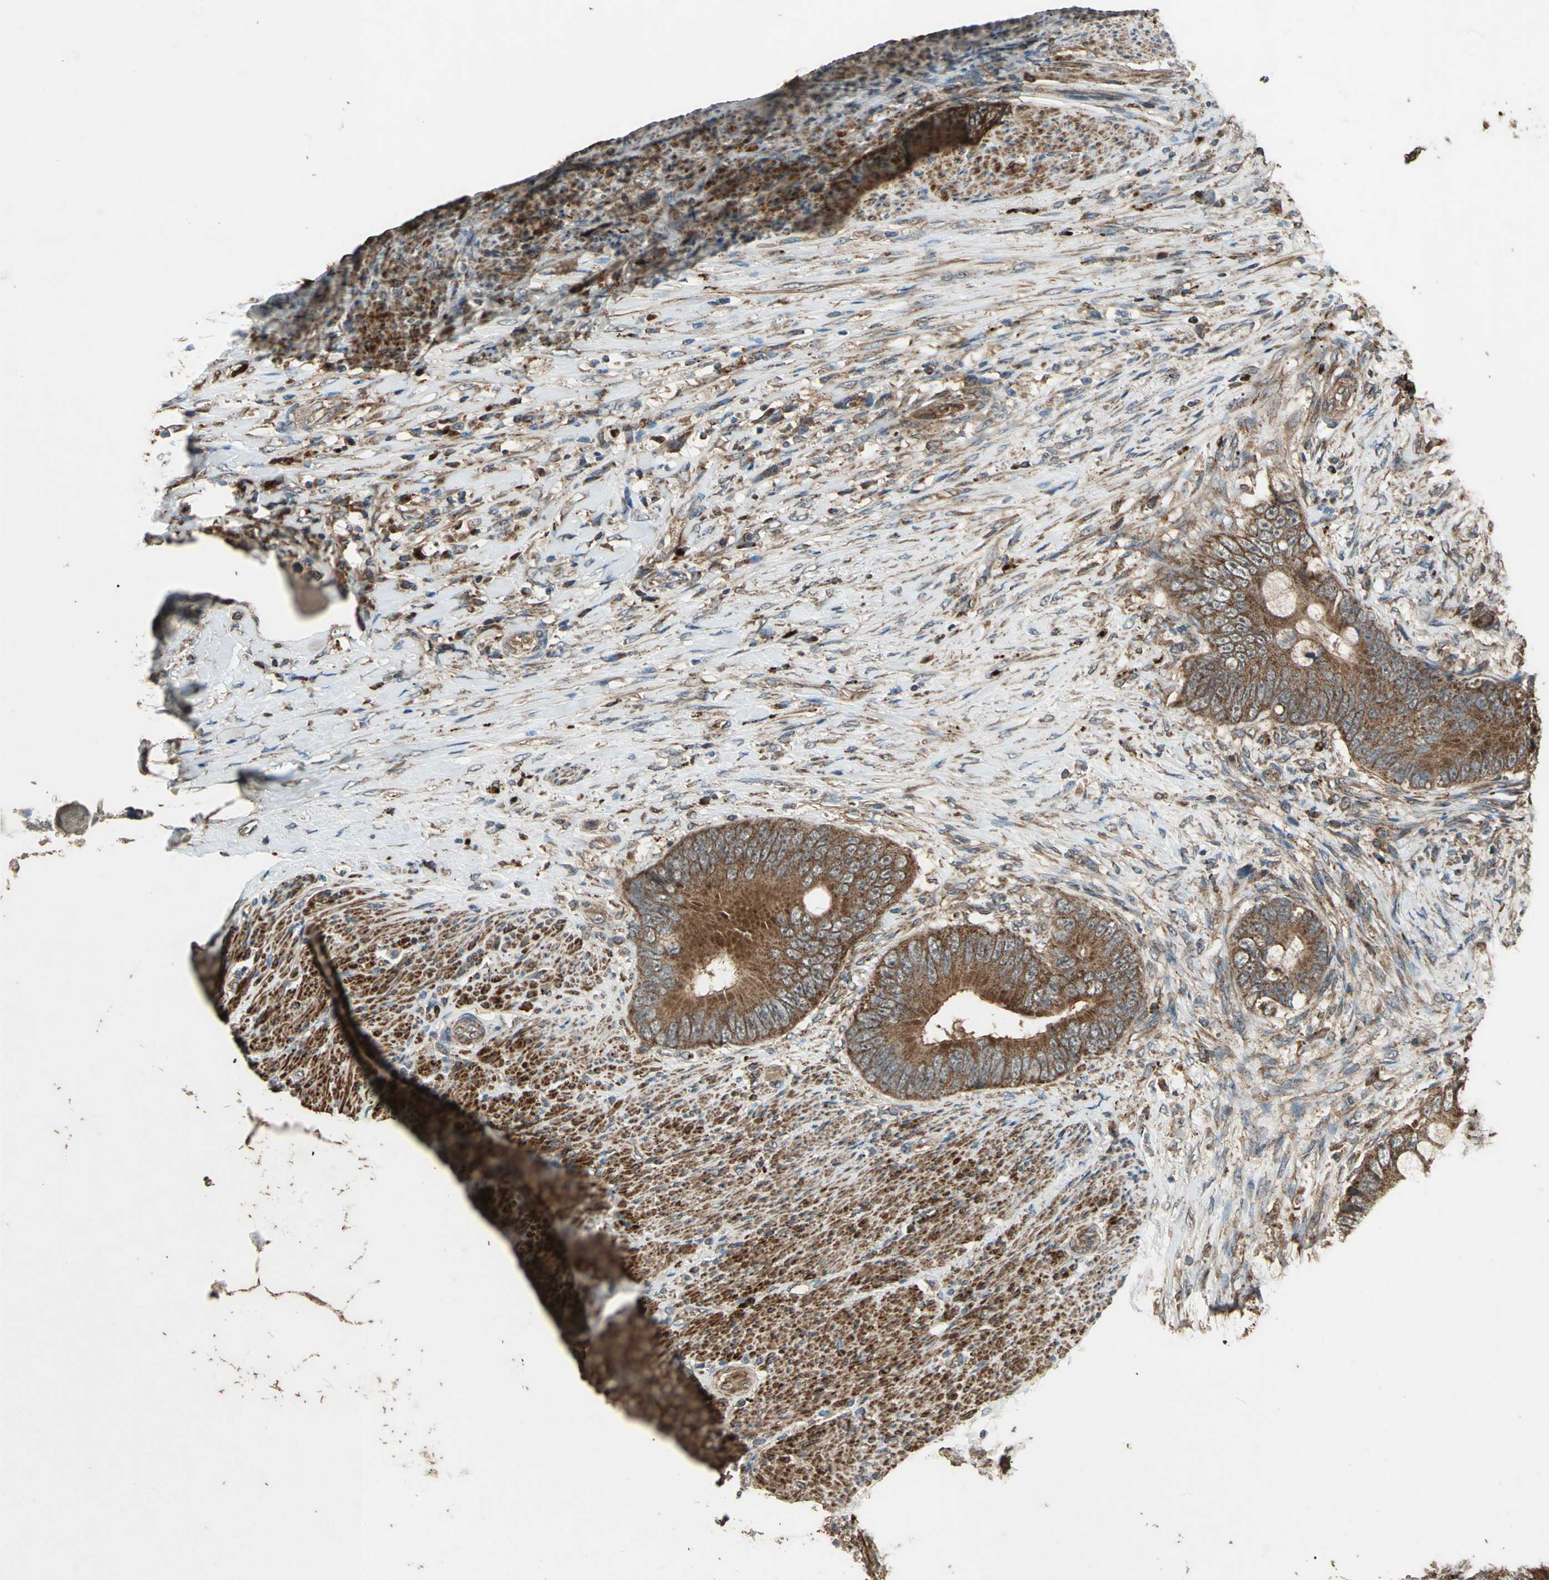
{"staining": {"intensity": "strong", "quantity": ">75%", "location": "cytoplasmic/membranous"}, "tissue": "colorectal cancer", "cell_type": "Tumor cells", "image_type": "cancer", "snomed": [{"axis": "morphology", "description": "Adenocarcinoma, NOS"}, {"axis": "topography", "description": "Rectum"}], "caption": "Colorectal cancer (adenocarcinoma) stained with IHC shows strong cytoplasmic/membranous positivity in approximately >75% of tumor cells.", "gene": "POLRMT", "patient": {"sex": "female", "age": 77}}